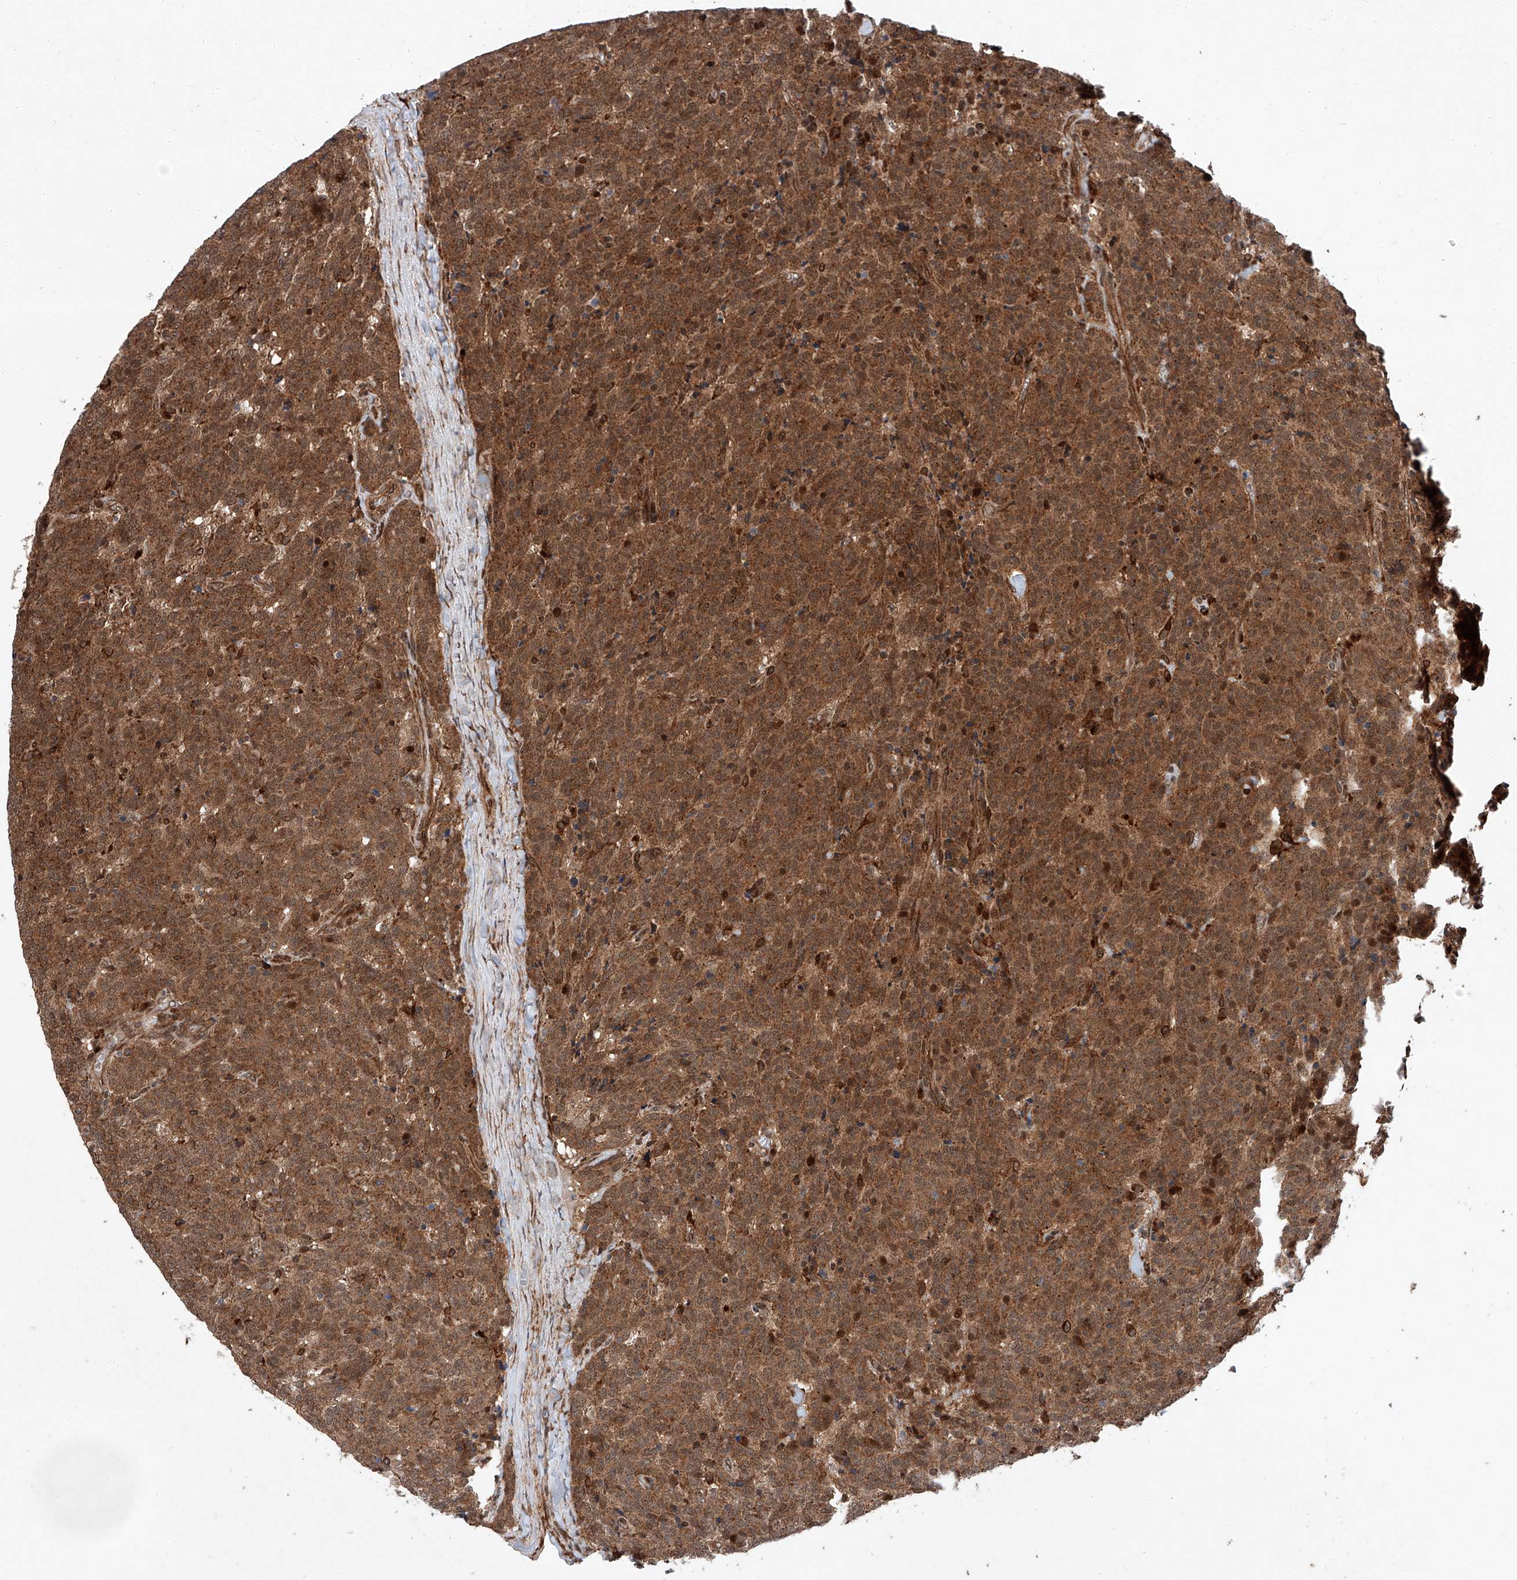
{"staining": {"intensity": "moderate", "quantity": ">75%", "location": "cytoplasmic/membranous"}, "tissue": "carcinoid", "cell_type": "Tumor cells", "image_type": "cancer", "snomed": [{"axis": "morphology", "description": "Carcinoid, malignant, NOS"}, {"axis": "topography", "description": "Lung"}], "caption": "The immunohistochemical stain highlights moderate cytoplasmic/membranous expression in tumor cells of malignant carcinoid tissue.", "gene": "ZFP28", "patient": {"sex": "female", "age": 46}}